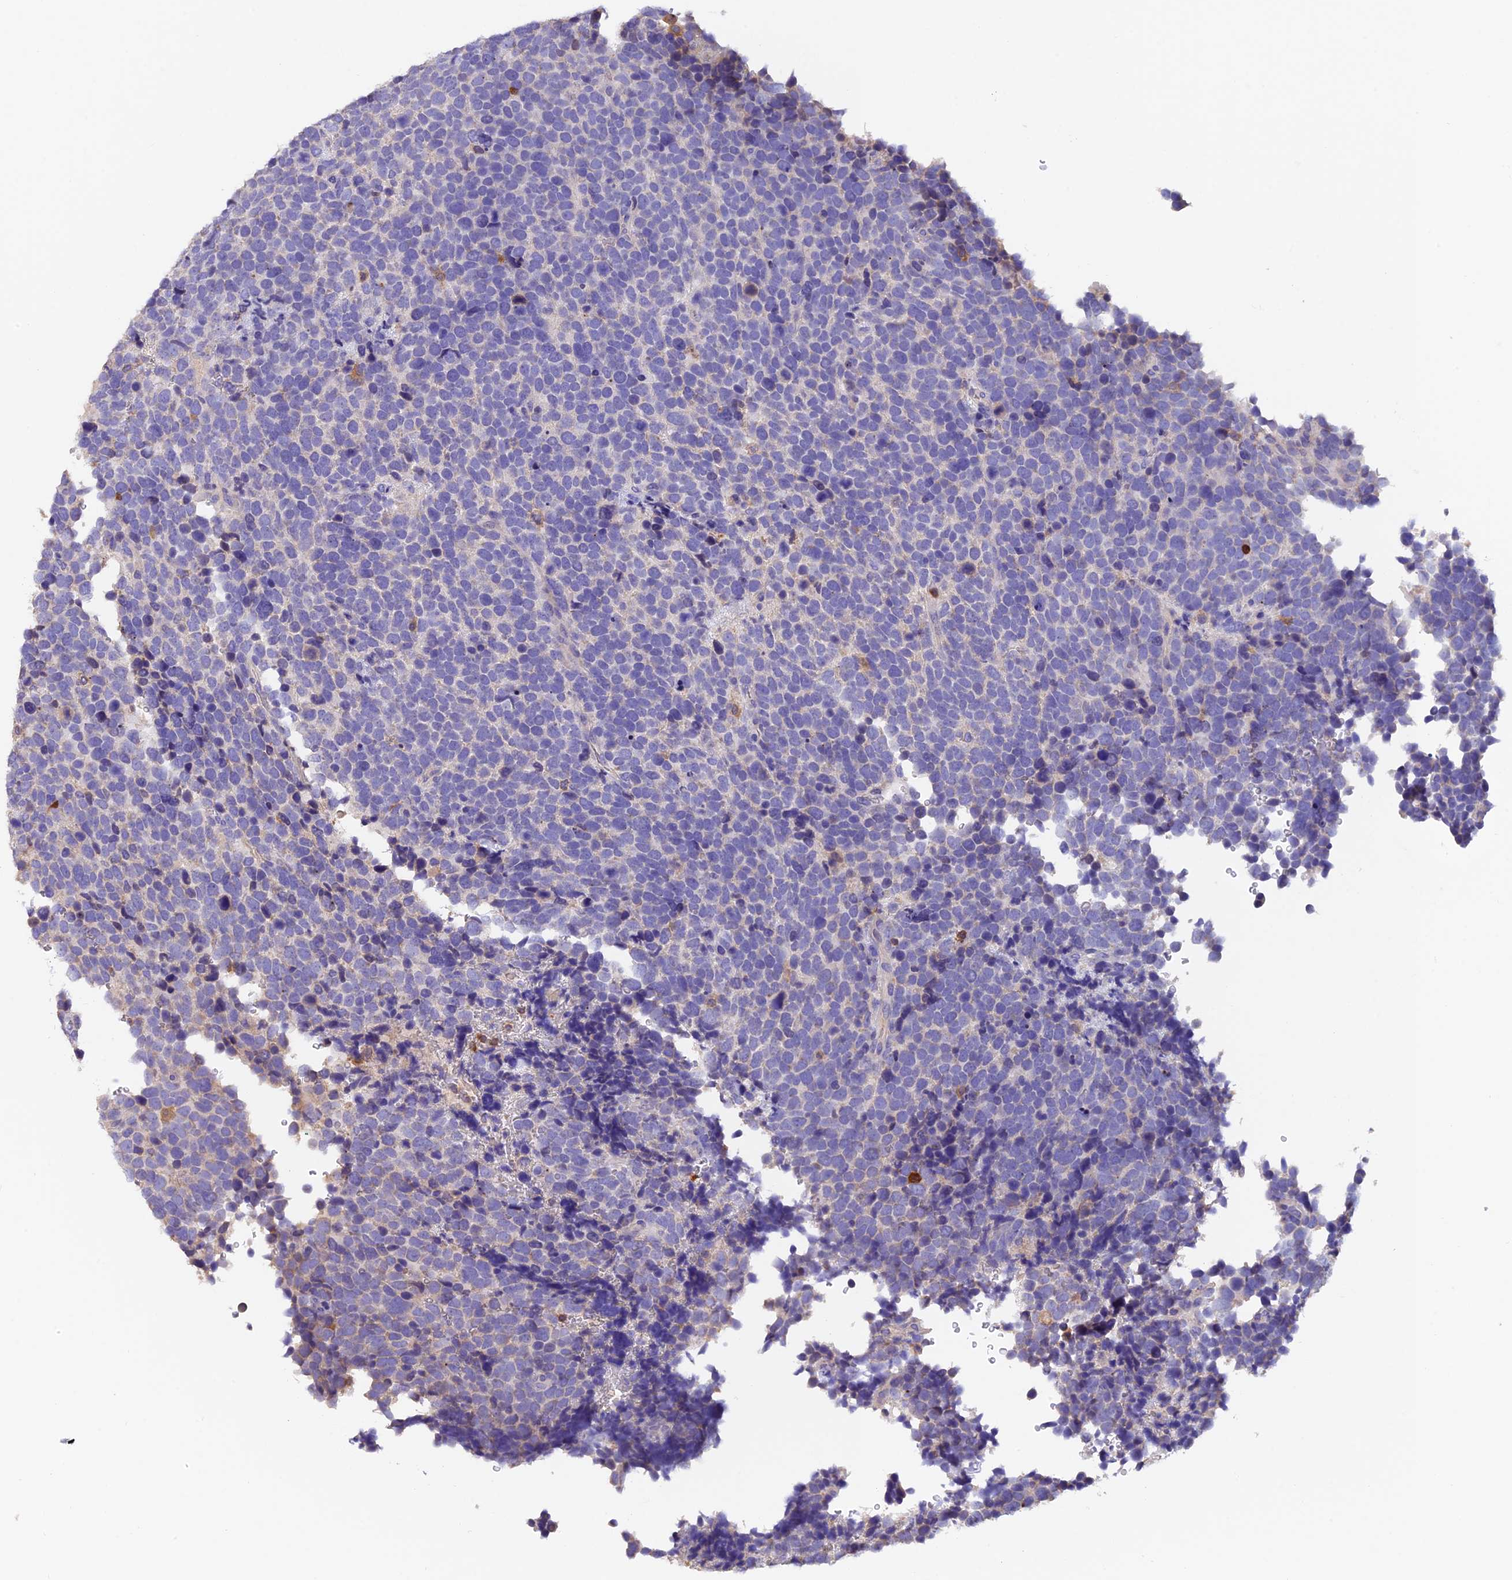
{"staining": {"intensity": "negative", "quantity": "none", "location": "none"}, "tissue": "urothelial cancer", "cell_type": "Tumor cells", "image_type": "cancer", "snomed": [{"axis": "morphology", "description": "Urothelial carcinoma, High grade"}, {"axis": "topography", "description": "Urinary bladder"}], "caption": "High magnification brightfield microscopy of high-grade urothelial carcinoma stained with DAB (3,3'-diaminobenzidine) (brown) and counterstained with hematoxylin (blue): tumor cells show no significant staining.", "gene": "LPXN", "patient": {"sex": "female", "age": 82}}